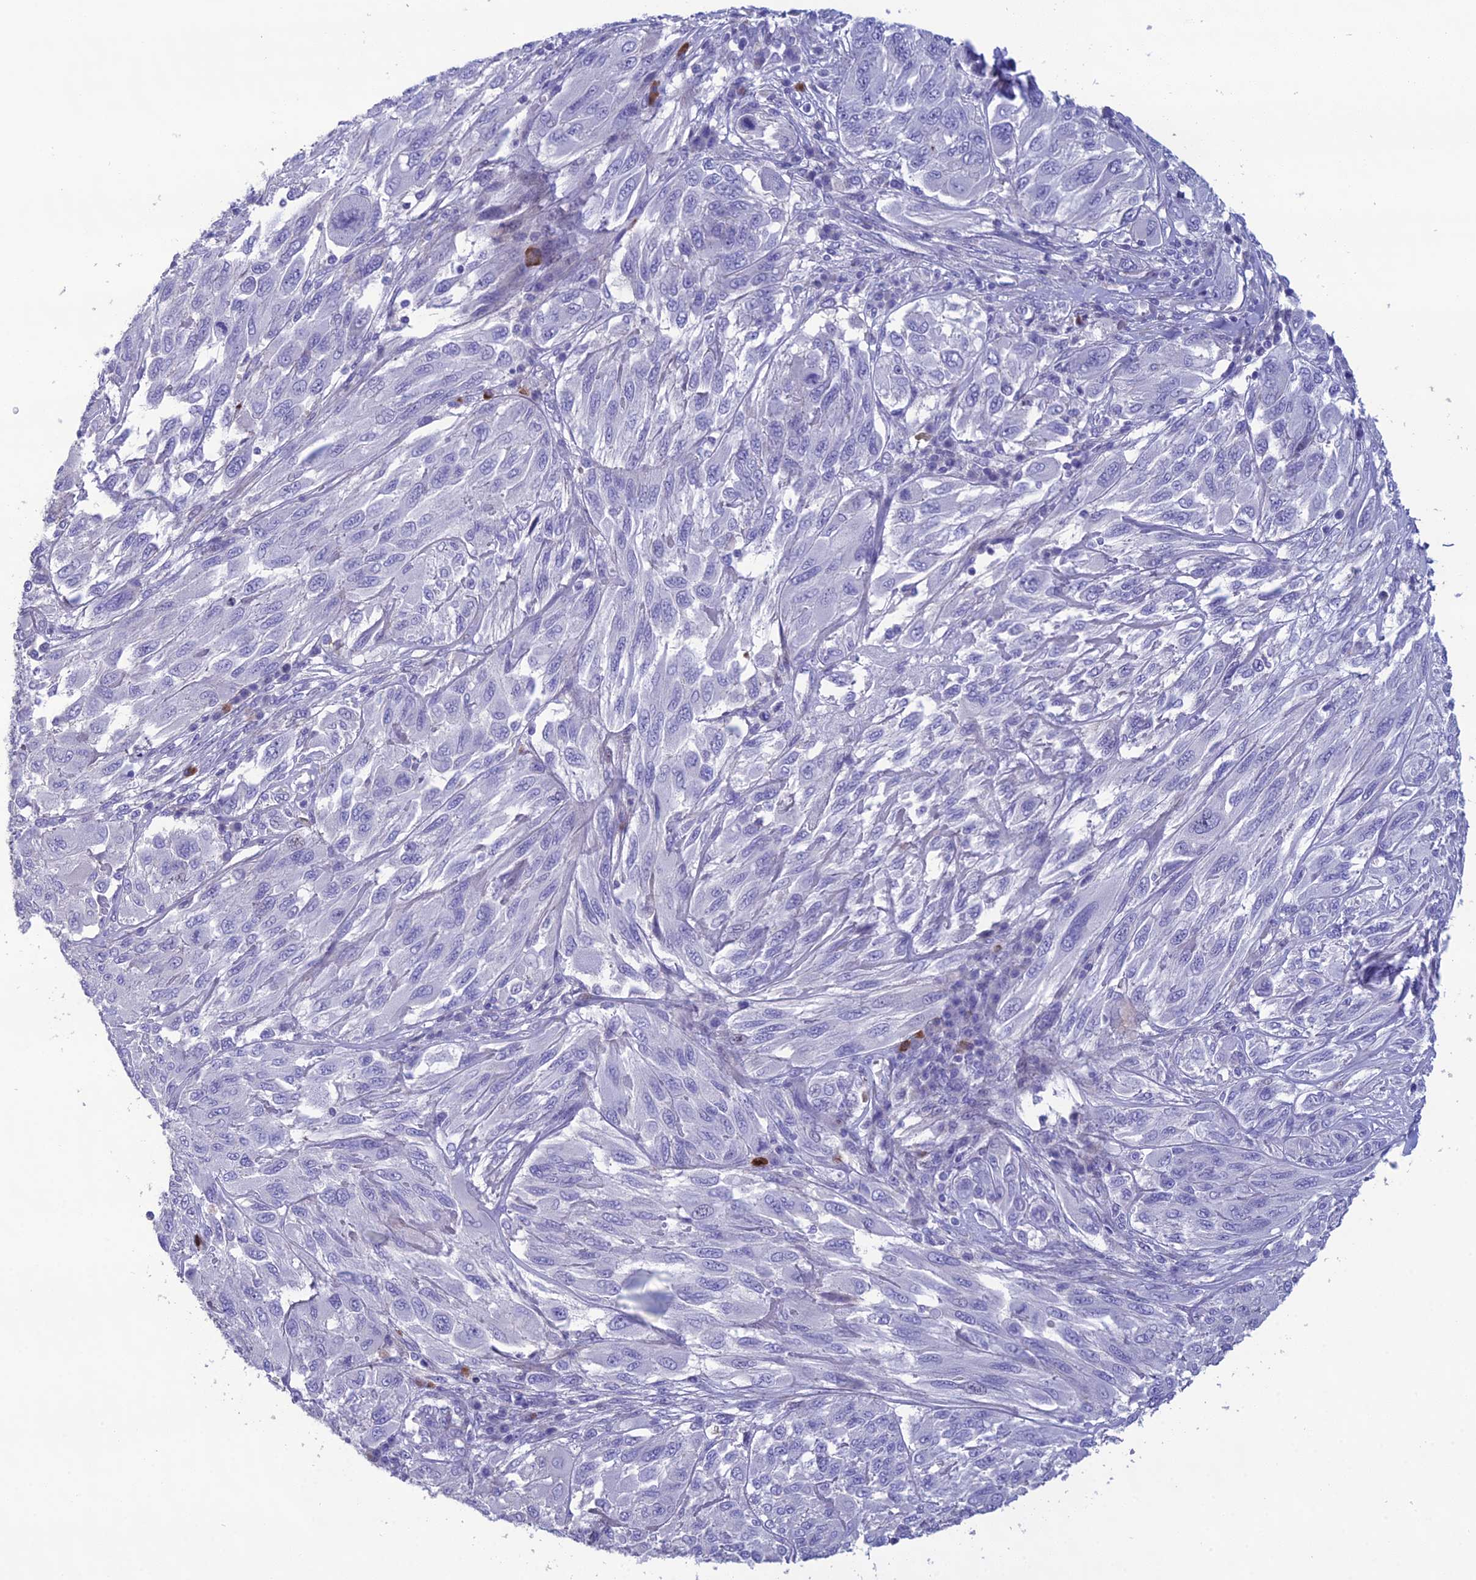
{"staining": {"intensity": "negative", "quantity": "none", "location": "none"}, "tissue": "melanoma", "cell_type": "Tumor cells", "image_type": "cancer", "snomed": [{"axis": "morphology", "description": "Malignant melanoma, NOS"}, {"axis": "topography", "description": "Skin"}], "caption": "High magnification brightfield microscopy of melanoma stained with DAB (3,3'-diaminobenzidine) (brown) and counterstained with hematoxylin (blue): tumor cells show no significant expression.", "gene": "OR56B1", "patient": {"sex": "female", "age": 91}}